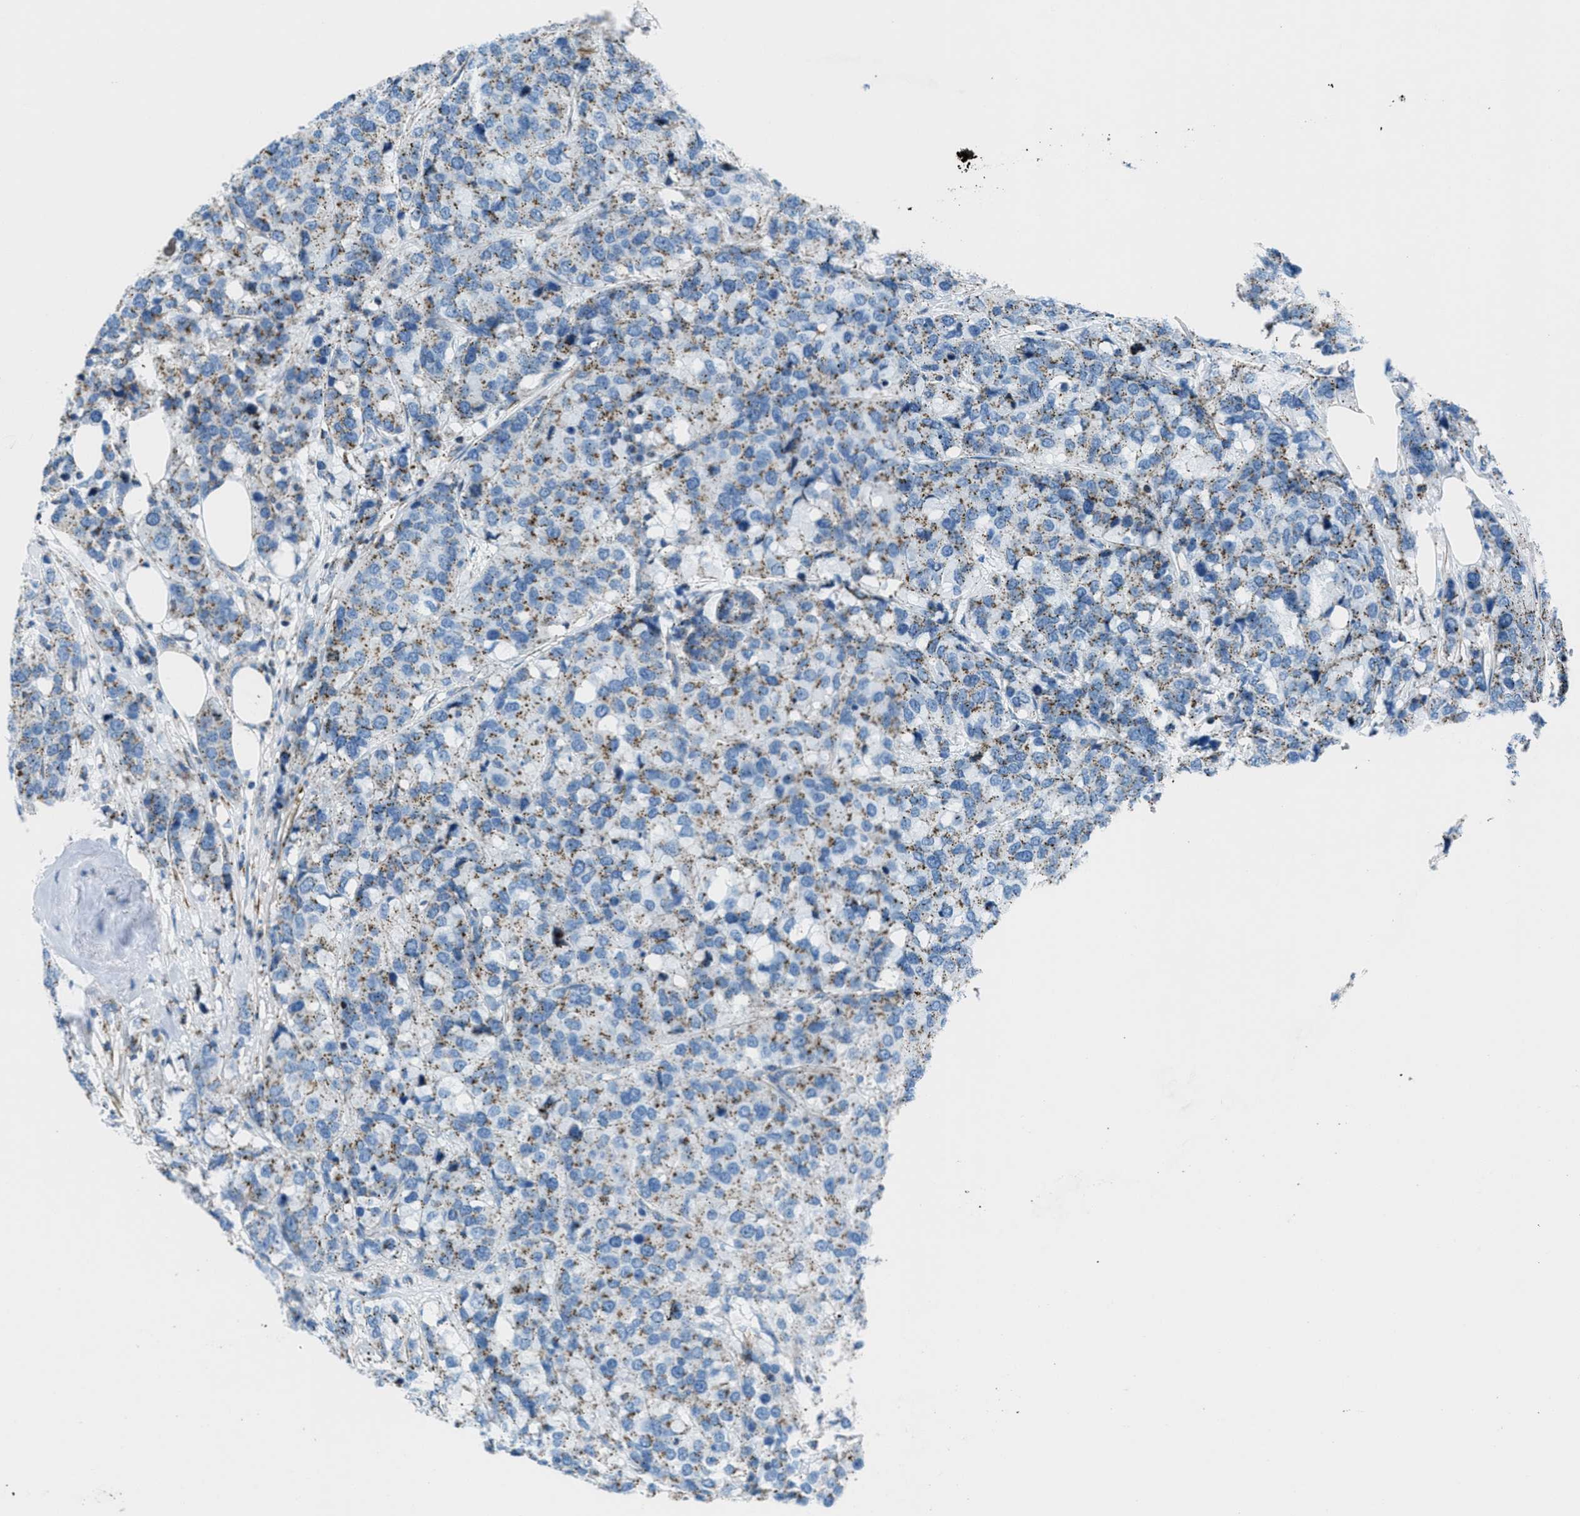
{"staining": {"intensity": "moderate", "quantity": ">75%", "location": "cytoplasmic/membranous"}, "tissue": "breast cancer", "cell_type": "Tumor cells", "image_type": "cancer", "snomed": [{"axis": "morphology", "description": "Lobular carcinoma"}, {"axis": "topography", "description": "Breast"}], "caption": "Breast cancer (lobular carcinoma) tissue shows moderate cytoplasmic/membranous staining in about >75% of tumor cells", "gene": "MFSD13A", "patient": {"sex": "female", "age": 59}}